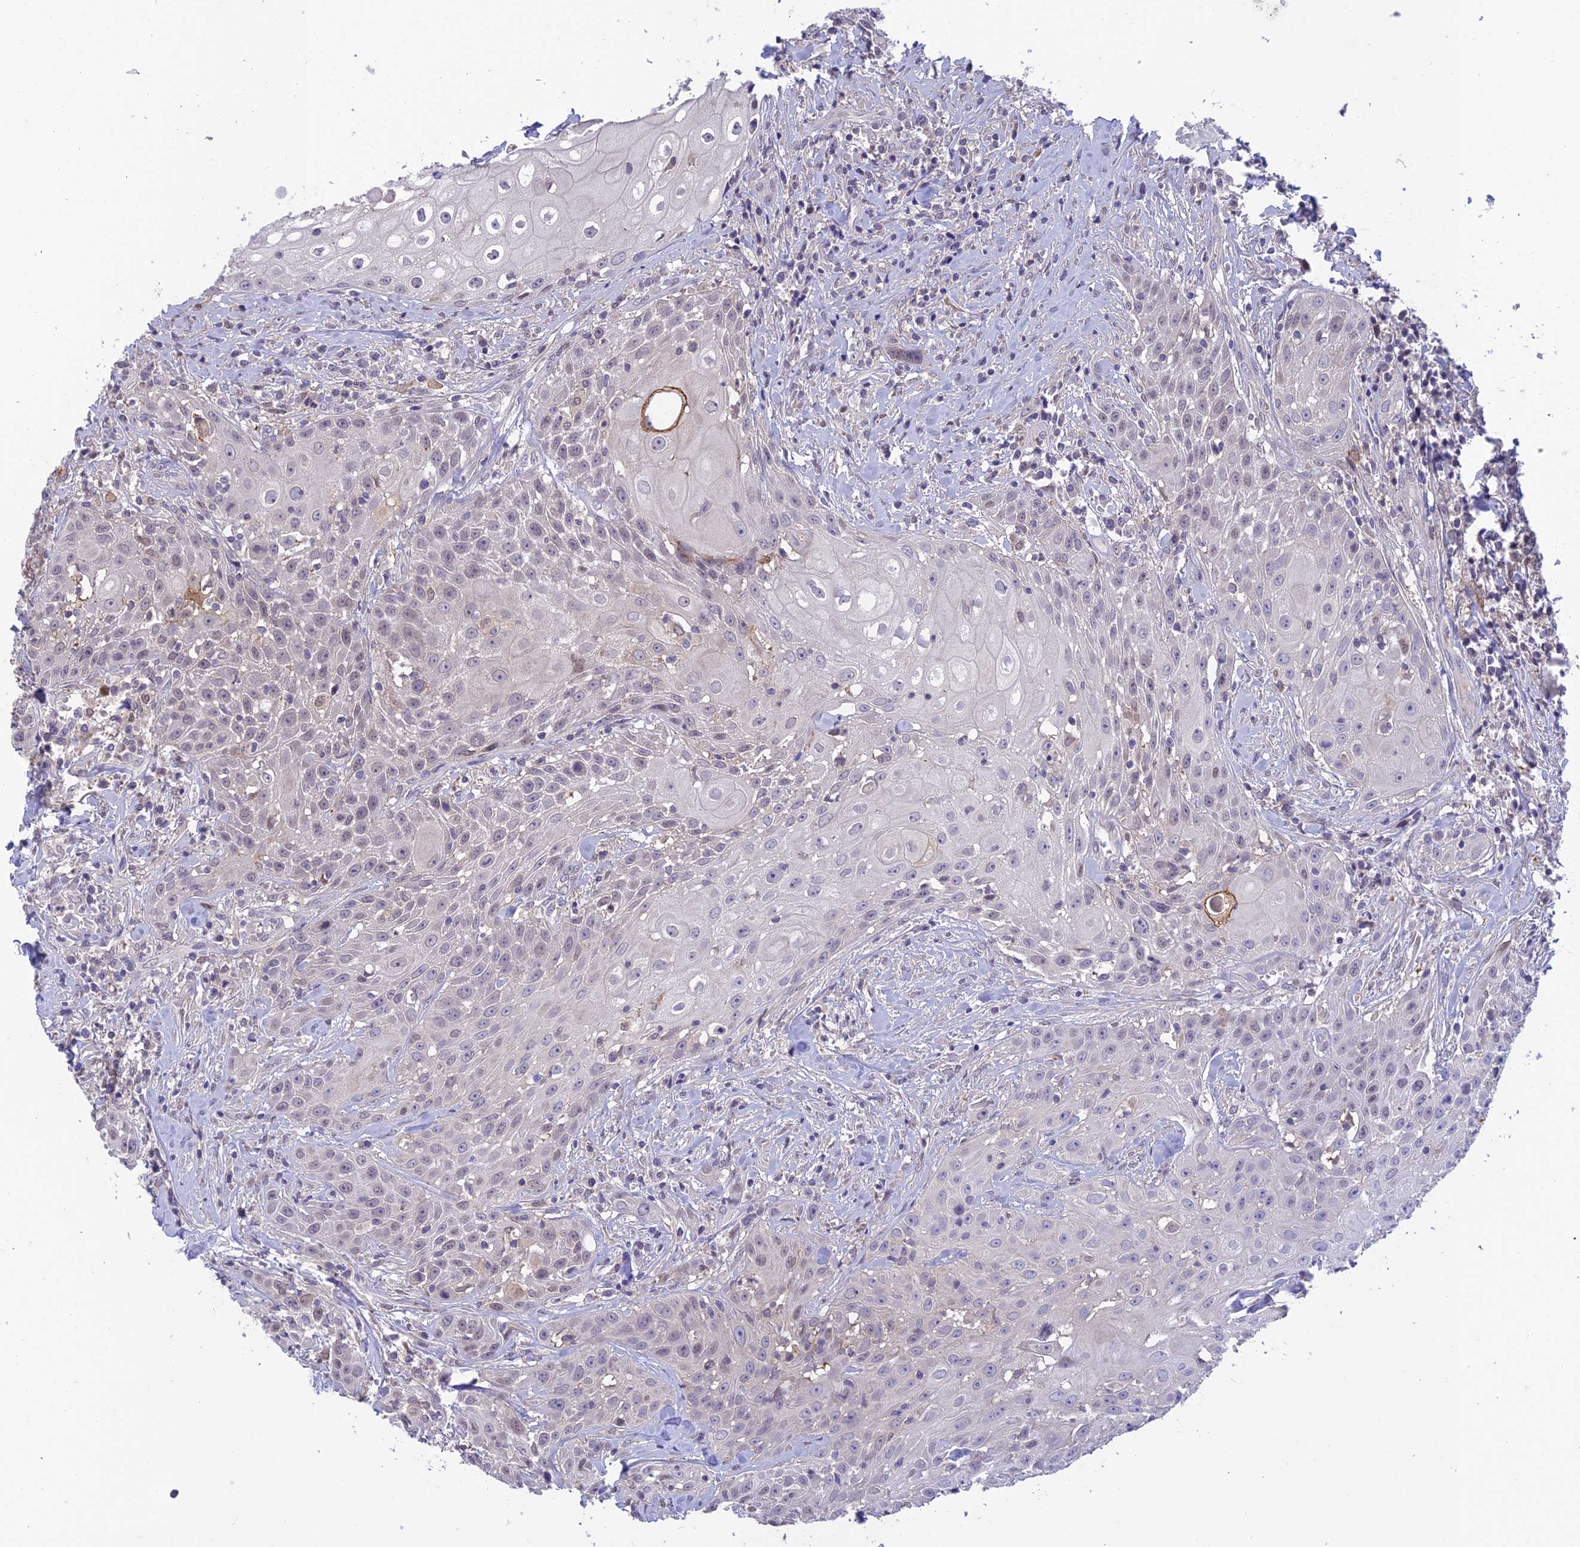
{"staining": {"intensity": "negative", "quantity": "none", "location": "none"}, "tissue": "head and neck cancer", "cell_type": "Tumor cells", "image_type": "cancer", "snomed": [{"axis": "morphology", "description": "Squamous cell carcinoma, NOS"}, {"axis": "topography", "description": "Oral tissue"}, {"axis": "topography", "description": "Head-Neck"}], "caption": "Tumor cells show no significant protein expression in head and neck cancer.", "gene": "BMT2", "patient": {"sex": "female", "age": 82}}